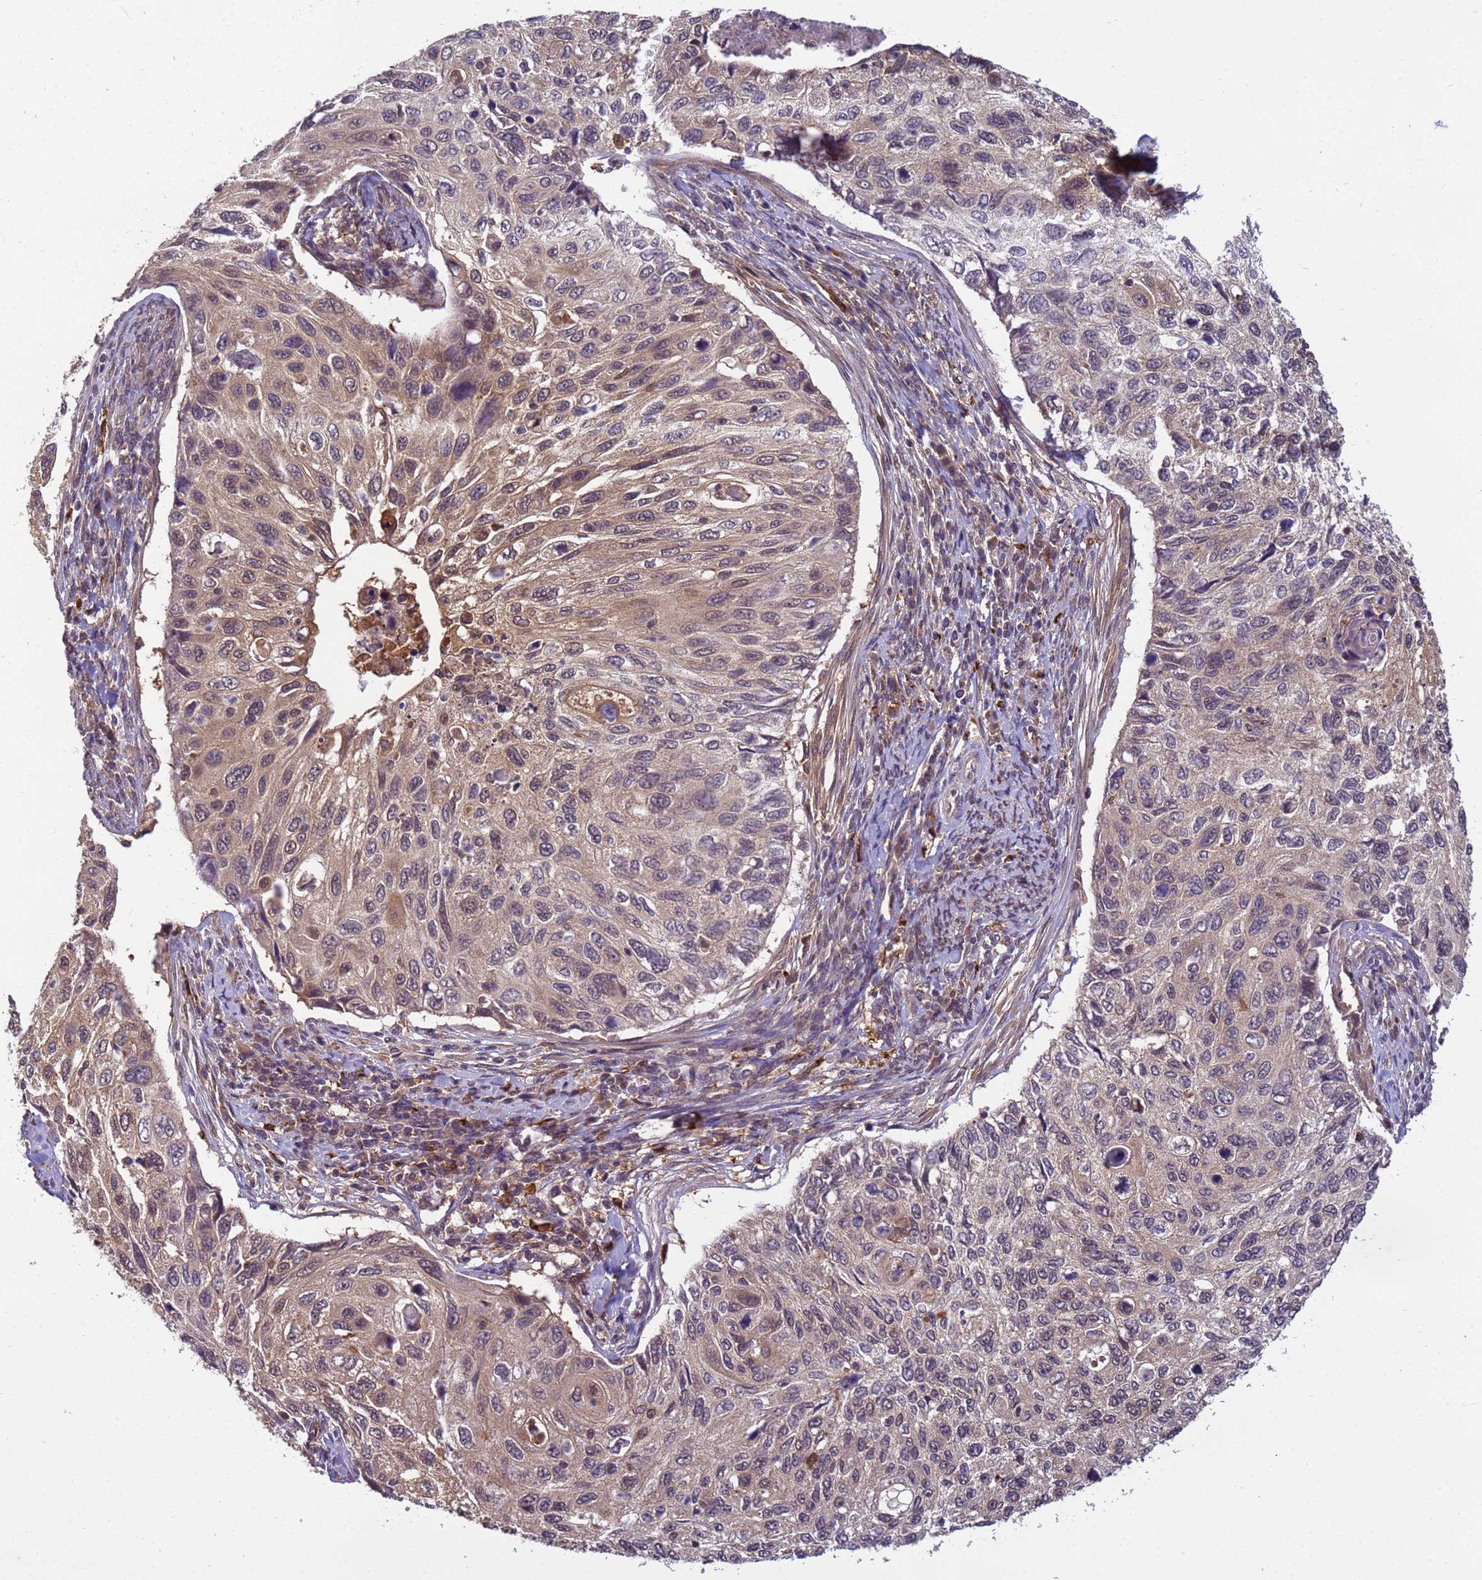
{"staining": {"intensity": "moderate", "quantity": "25%-75%", "location": "cytoplasmic/membranous,nuclear"}, "tissue": "cervical cancer", "cell_type": "Tumor cells", "image_type": "cancer", "snomed": [{"axis": "morphology", "description": "Squamous cell carcinoma, NOS"}, {"axis": "topography", "description": "Cervix"}], "caption": "Cervical squamous cell carcinoma was stained to show a protein in brown. There is medium levels of moderate cytoplasmic/membranous and nuclear expression in about 25%-75% of tumor cells.", "gene": "NPEPPS", "patient": {"sex": "female", "age": 70}}